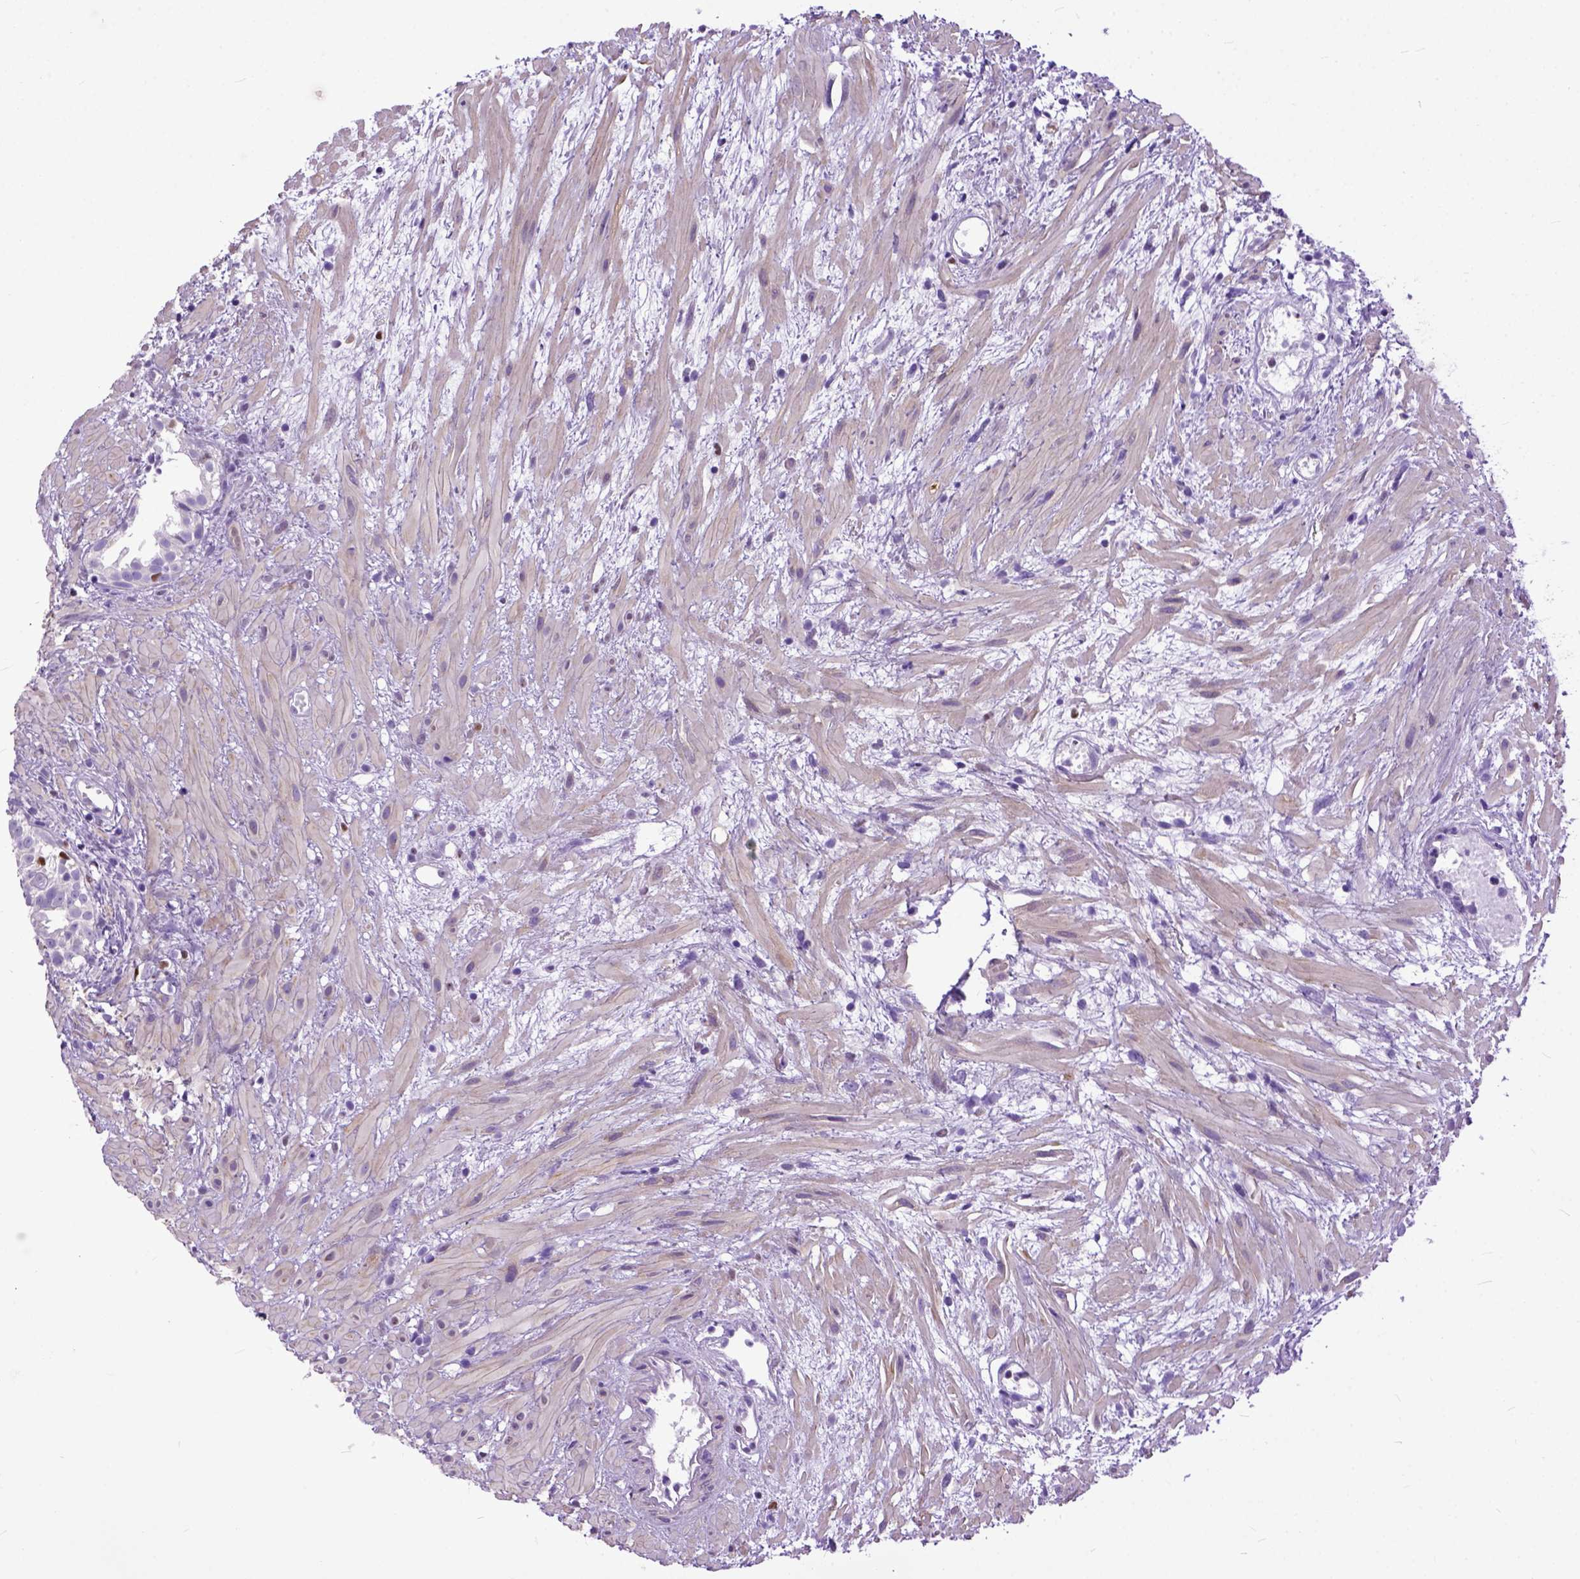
{"staining": {"intensity": "negative", "quantity": "none", "location": "none"}, "tissue": "prostate cancer", "cell_type": "Tumor cells", "image_type": "cancer", "snomed": [{"axis": "morphology", "description": "Adenocarcinoma, High grade"}, {"axis": "topography", "description": "Prostate"}], "caption": "Image shows no significant protein expression in tumor cells of prostate cancer.", "gene": "CRB1", "patient": {"sex": "male", "age": 79}}